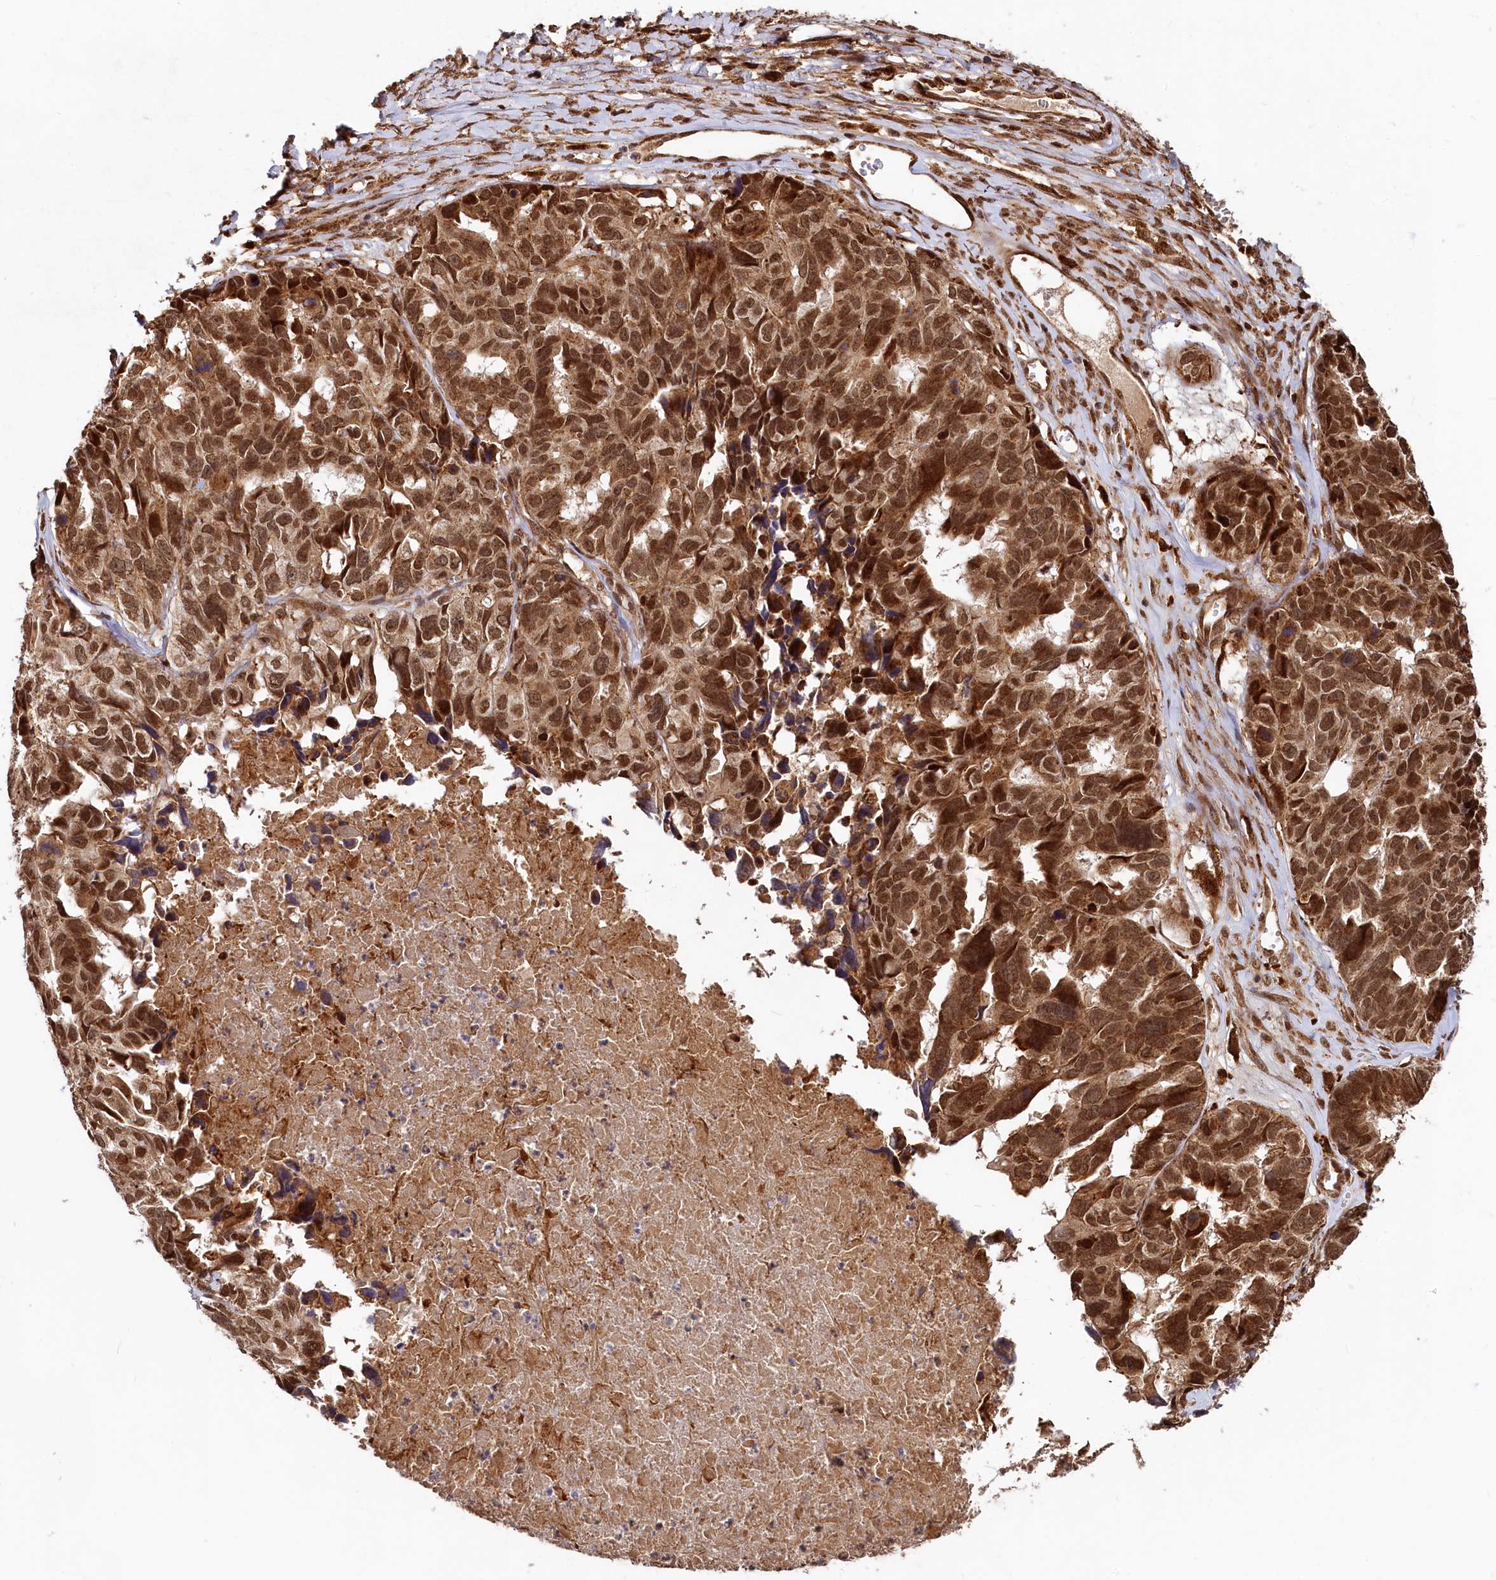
{"staining": {"intensity": "strong", "quantity": ">75%", "location": "cytoplasmic/membranous,nuclear"}, "tissue": "ovarian cancer", "cell_type": "Tumor cells", "image_type": "cancer", "snomed": [{"axis": "morphology", "description": "Cystadenocarcinoma, serous, NOS"}, {"axis": "topography", "description": "Ovary"}], "caption": "Ovarian cancer (serous cystadenocarcinoma) stained for a protein demonstrates strong cytoplasmic/membranous and nuclear positivity in tumor cells. (Brightfield microscopy of DAB IHC at high magnification).", "gene": "TRIM23", "patient": {"sex": "female", "age": 79}}